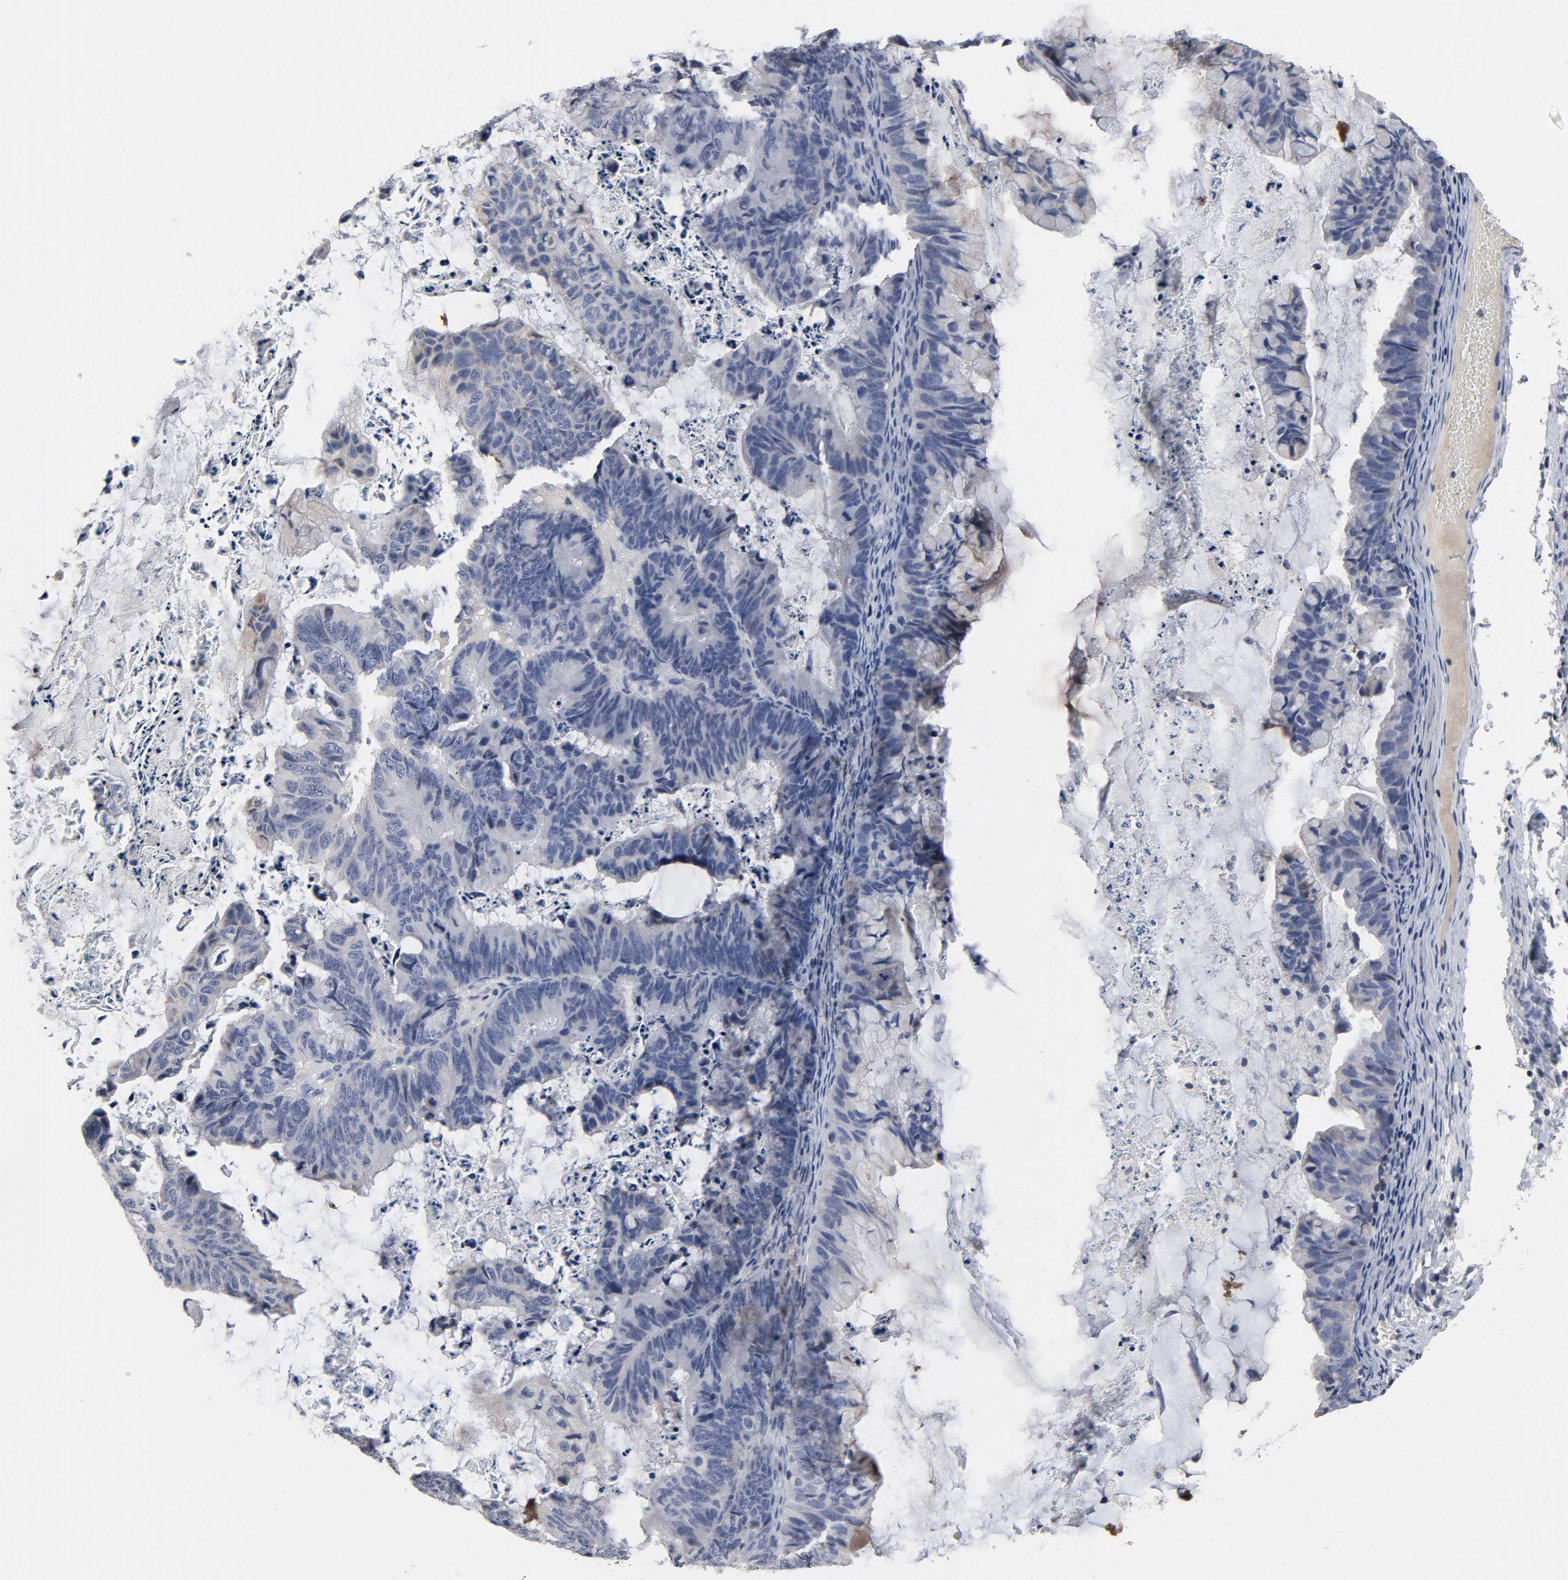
{"staining": {"intensity": "negative", "quantity": "none", "location": "none"}, "tissue": "ovarian cancer", "cell_type": "Tumor cells", "image_type": "cancer", "snomed": [{"axis": "morphology", "description": "Cystadenocarcinoma, mucinous, NOS"}, {"axis": "topography", "description": "Ovary"}], "caption": "The micrograph reveals no staining of tumor cells in ovarian cancer (mucinous cystadenocarcinoma).", "gene": "TCL1A", "patient": {"sex": "female", "age": 36}}